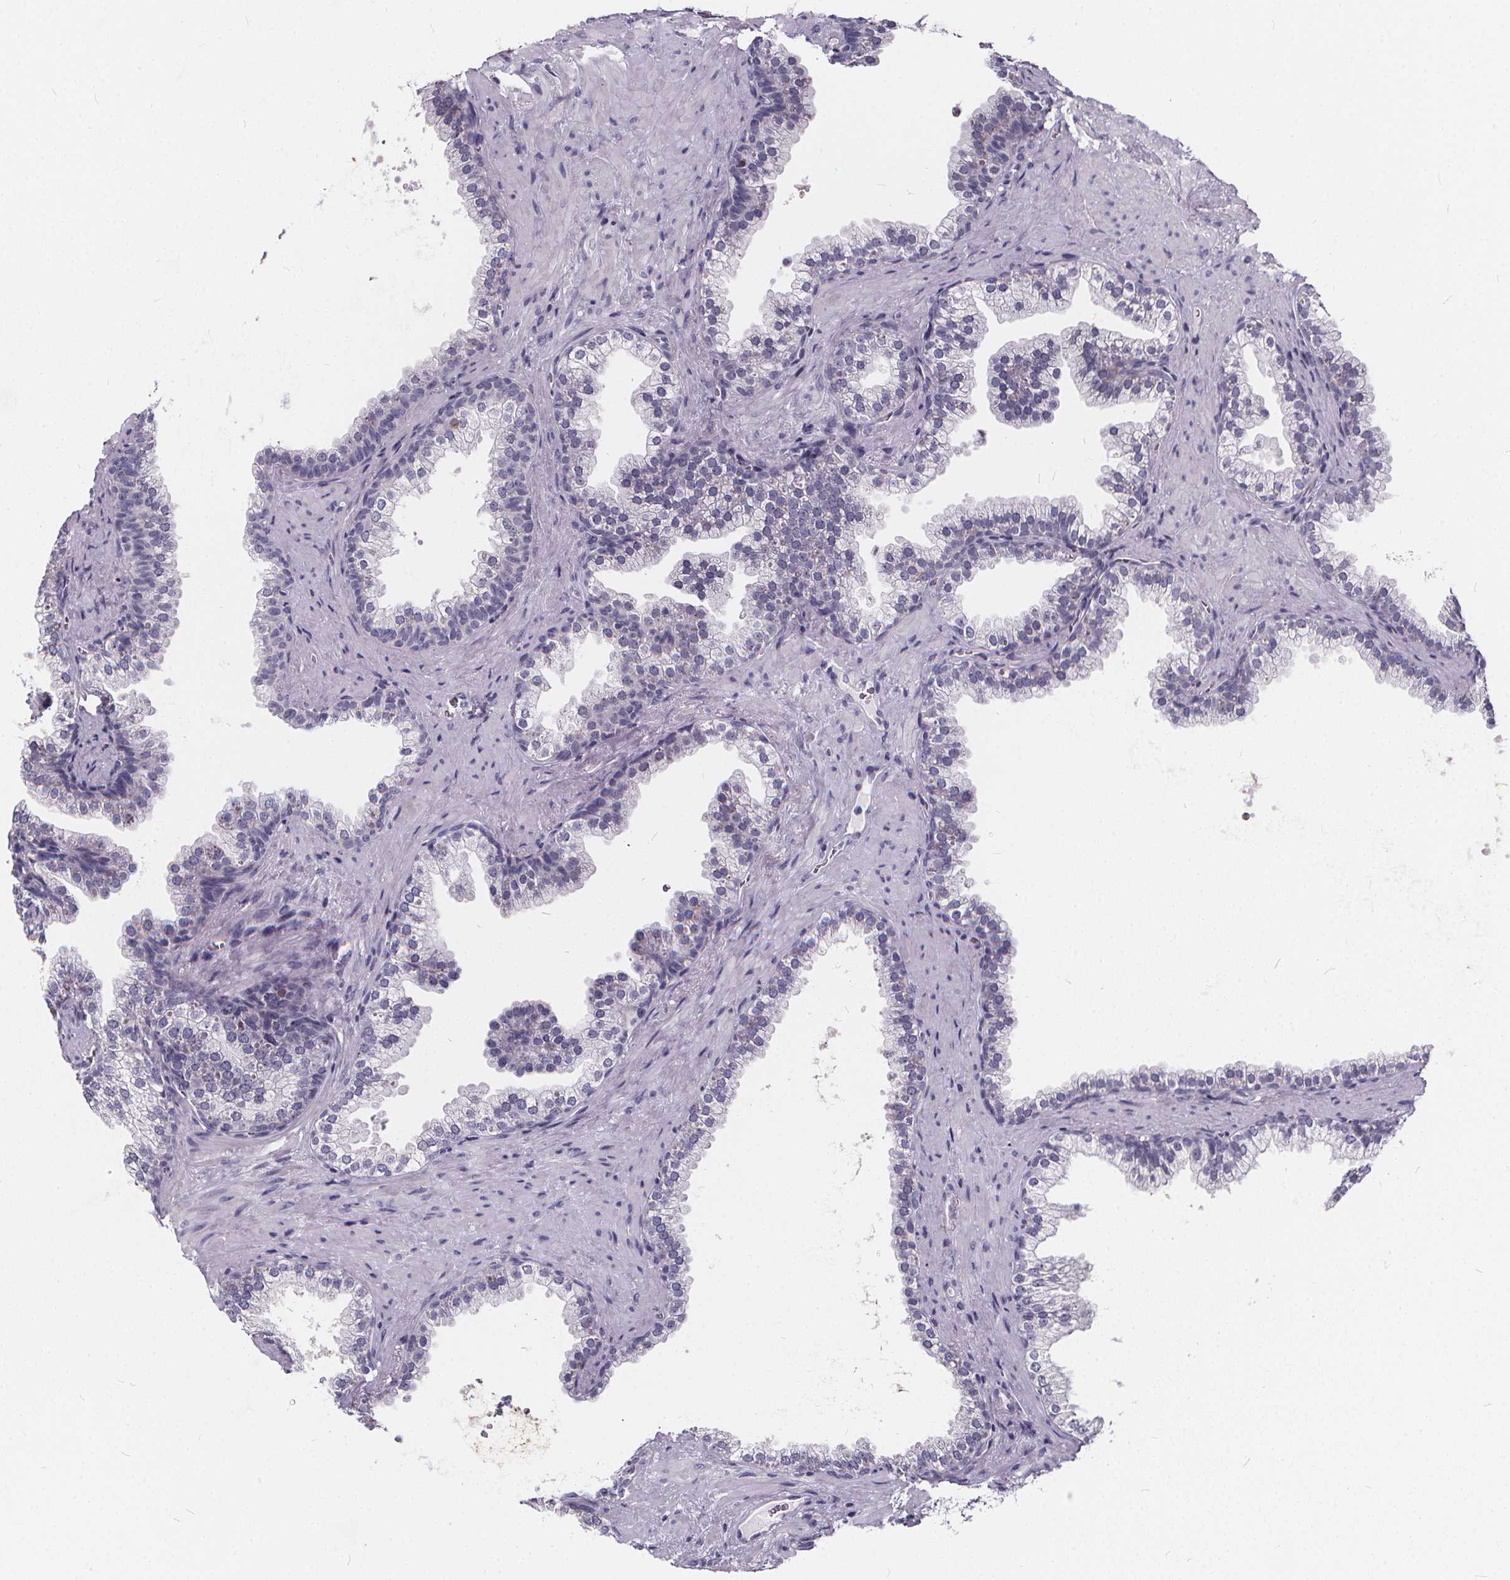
{"staining": {"intensity": "negative", "quantity": "none", "location": "none"}, "tissue": "prostate", "cell_type": "Glandular cells", "image_type": "normal", "snomed": [{"axis": "morphology", "description": "Normal tissue, NOS"}, {"axis": "topography", "description": "Prostate"}], "caption": "This is a photomicrograph of immunohistochemistry staining of normal prostate, which shows no expression in glandular cells.", "gene": "SPEF2", "patient": {"sex": "male", "age": 79}}